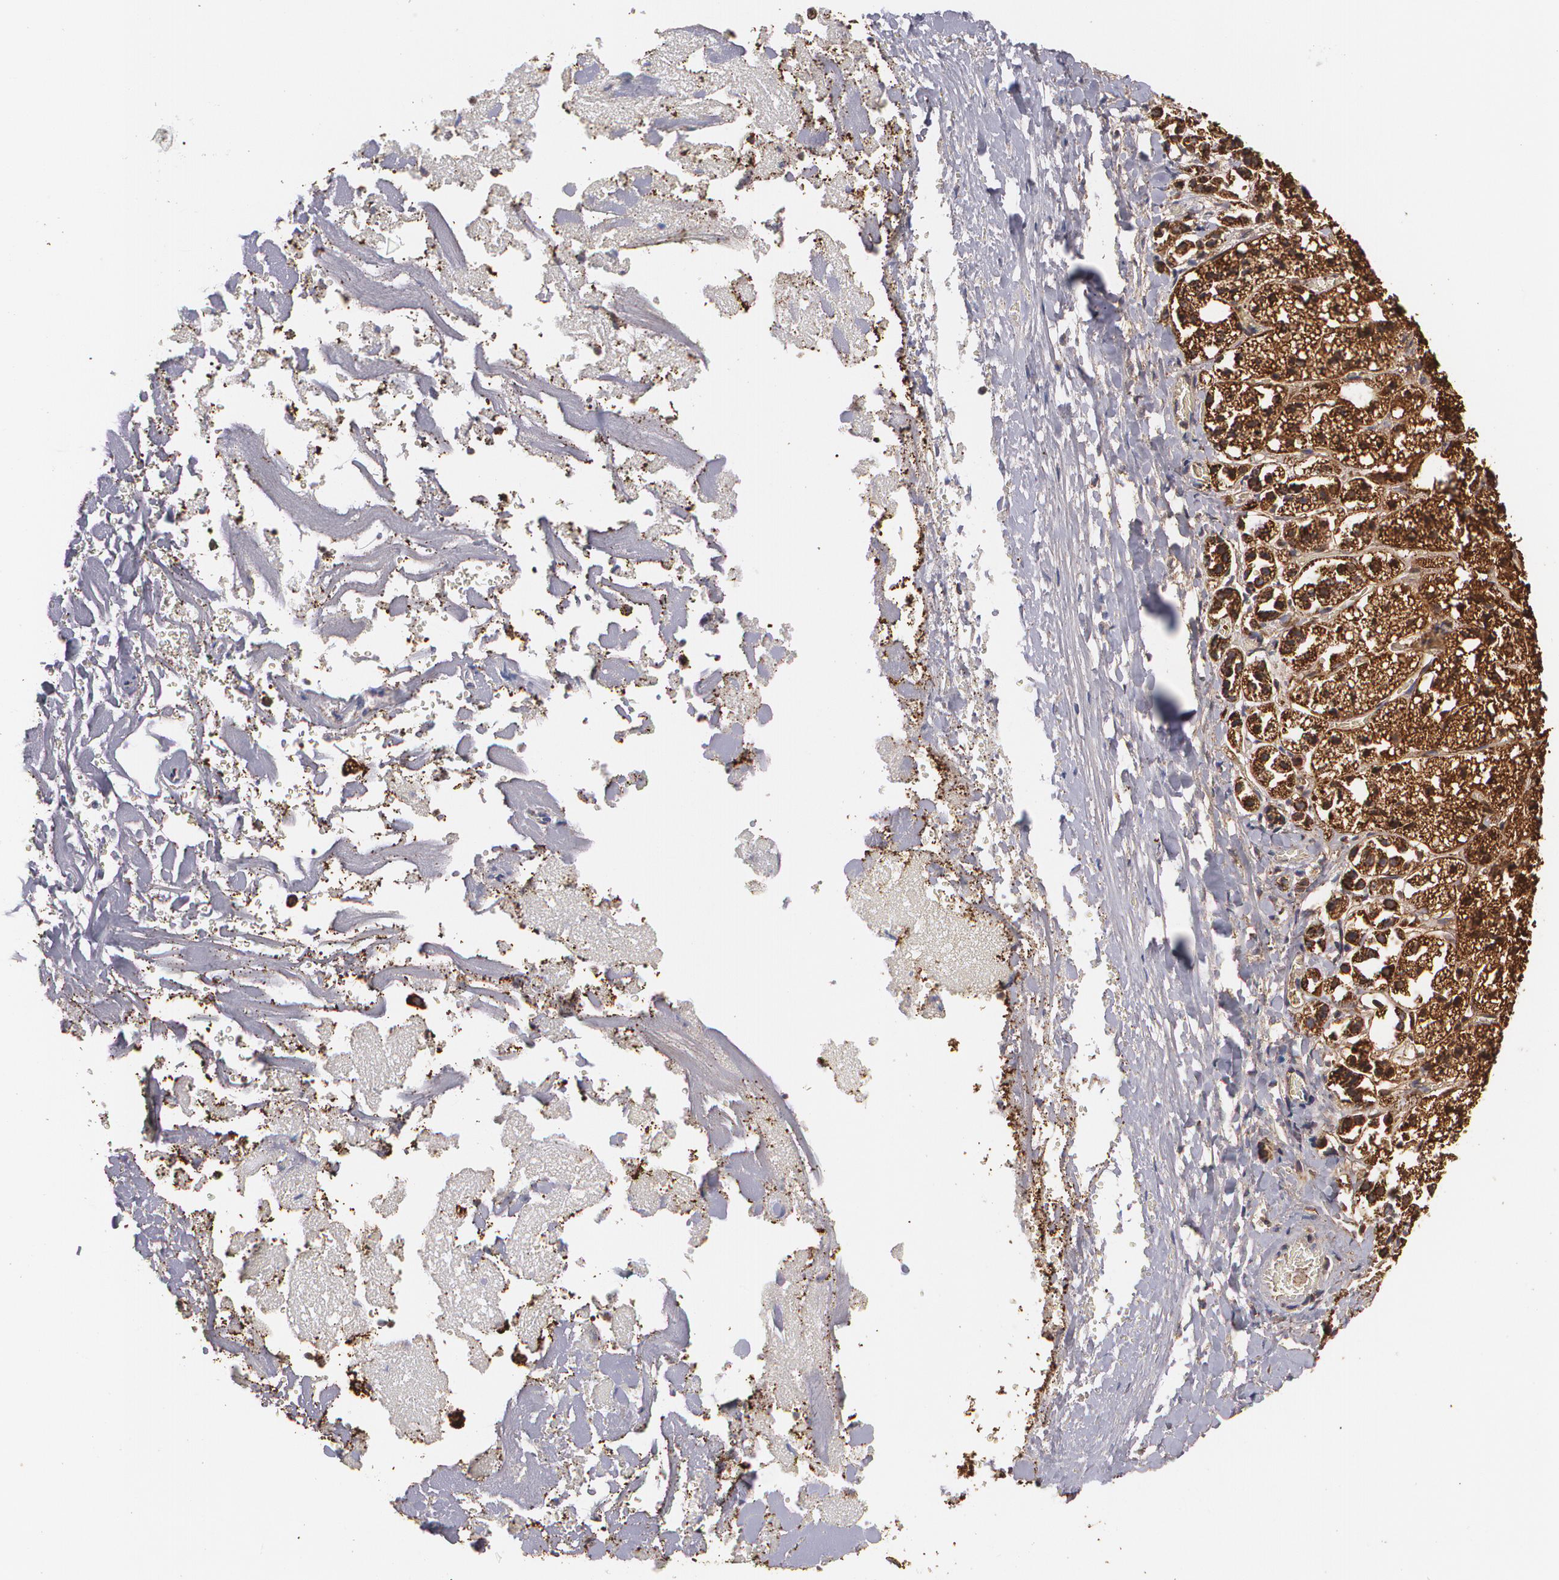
{"staining": {"intensity": "moderate", "quantity": ">75%", "location": "cytoplasmic/membranous"}, "tissue": "adrenal gland", "cell_type": "Glandular cells", "image_type": "normal", "snomed": [{"axis": "morphology", "description": "Normal tissue, NOS"}, {"axis": "topography", "description": "Adrenal gland"}], "caption": "Protein expression analysis of benign adrenal gland reveals moderate cytoplasmic/membranous positivity in approximately >75% of glandular cells. Using DAB (brown) and hematoxylin (blue) stains, captured at high magnification using brightfield microscopy.", "gene": "HSPD1", "patient": {"sex": "female", "age": 44}}